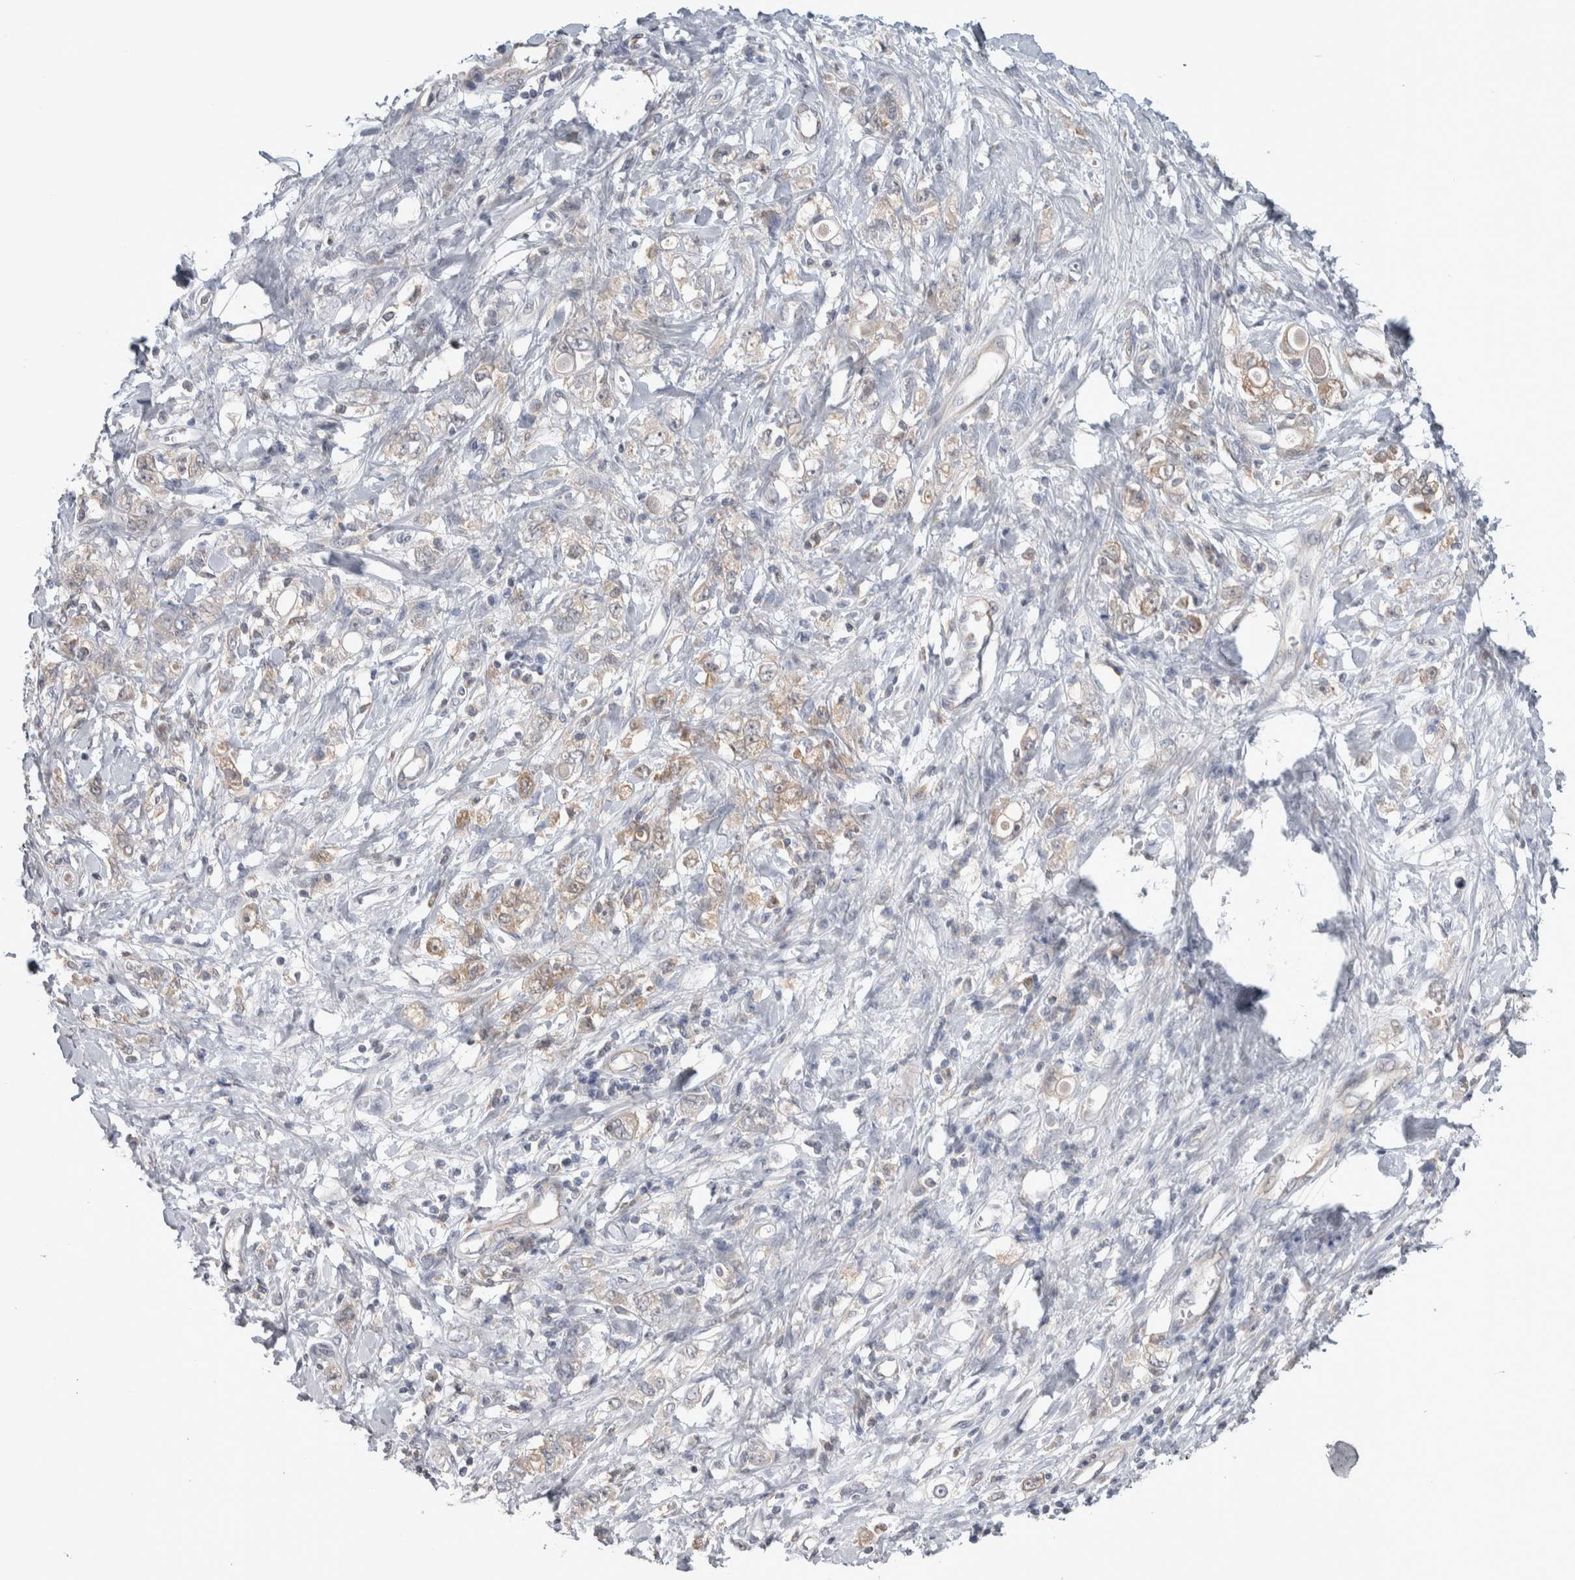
{"staining": {"intensity": "weak", "quantity": ">75%", "location": "cytoplasmic/membranous"}, "tissue": "stomach cancer", "cell_type": "Tumor cells", "image_type": "cancer", "snomed": [{"axis": "morphology", "description": "Adenocarcinoma, NOS"}, {"axis": "topography", "description": "Stomach"}], "caption": "Protein expression analysis of stomach cancer (adenocarcinoma) shows weak cytoplasmic/membranous positivity in about >75% of tumor cells. The protein is stained brown, and the nuclei are stained in blue (DAB IHC with brightfield microscopy, high magnification).", "gene": "HTATIP2", "patient": {"sex": "female", "age": 76}}